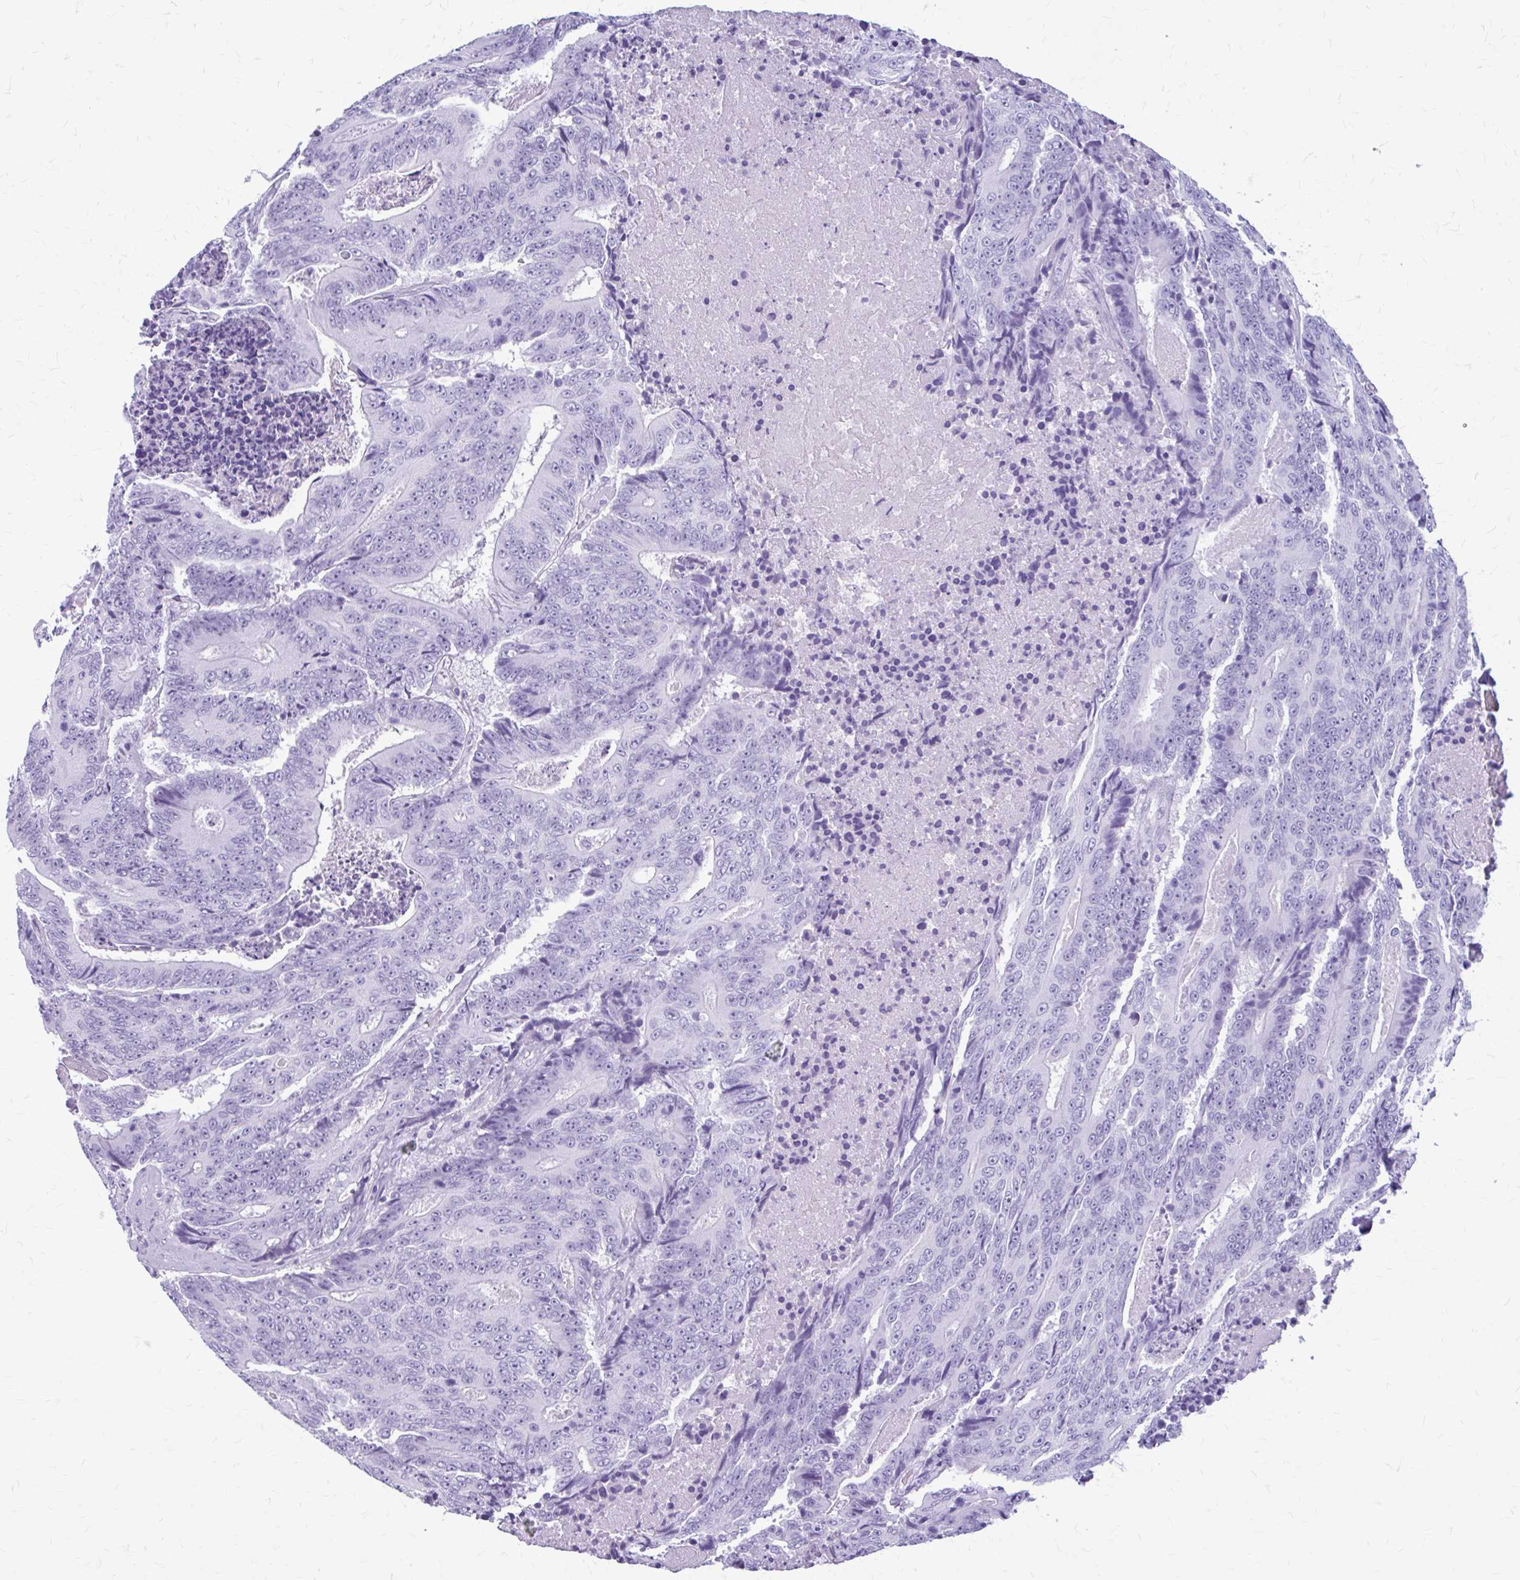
{"staining": {"intensity": "negative", "quantity": "none", "location": "none"}, "tissue": "colorectal cancer", "cell_type": "Tumor cells", "image_type": "cancer", "snomed": [{"axis": "morphology", "description": "Adenocarcinoma, NOS"}, {"axis": "topography", "description": "Colon"}], "caption": "The IHC micrograph has no significant positivity in tumor cells of adenocarcinoma (colorectal) tissue.", "gene": "KLHDC7A", "patient": {"sex": "male", "age": 83}}